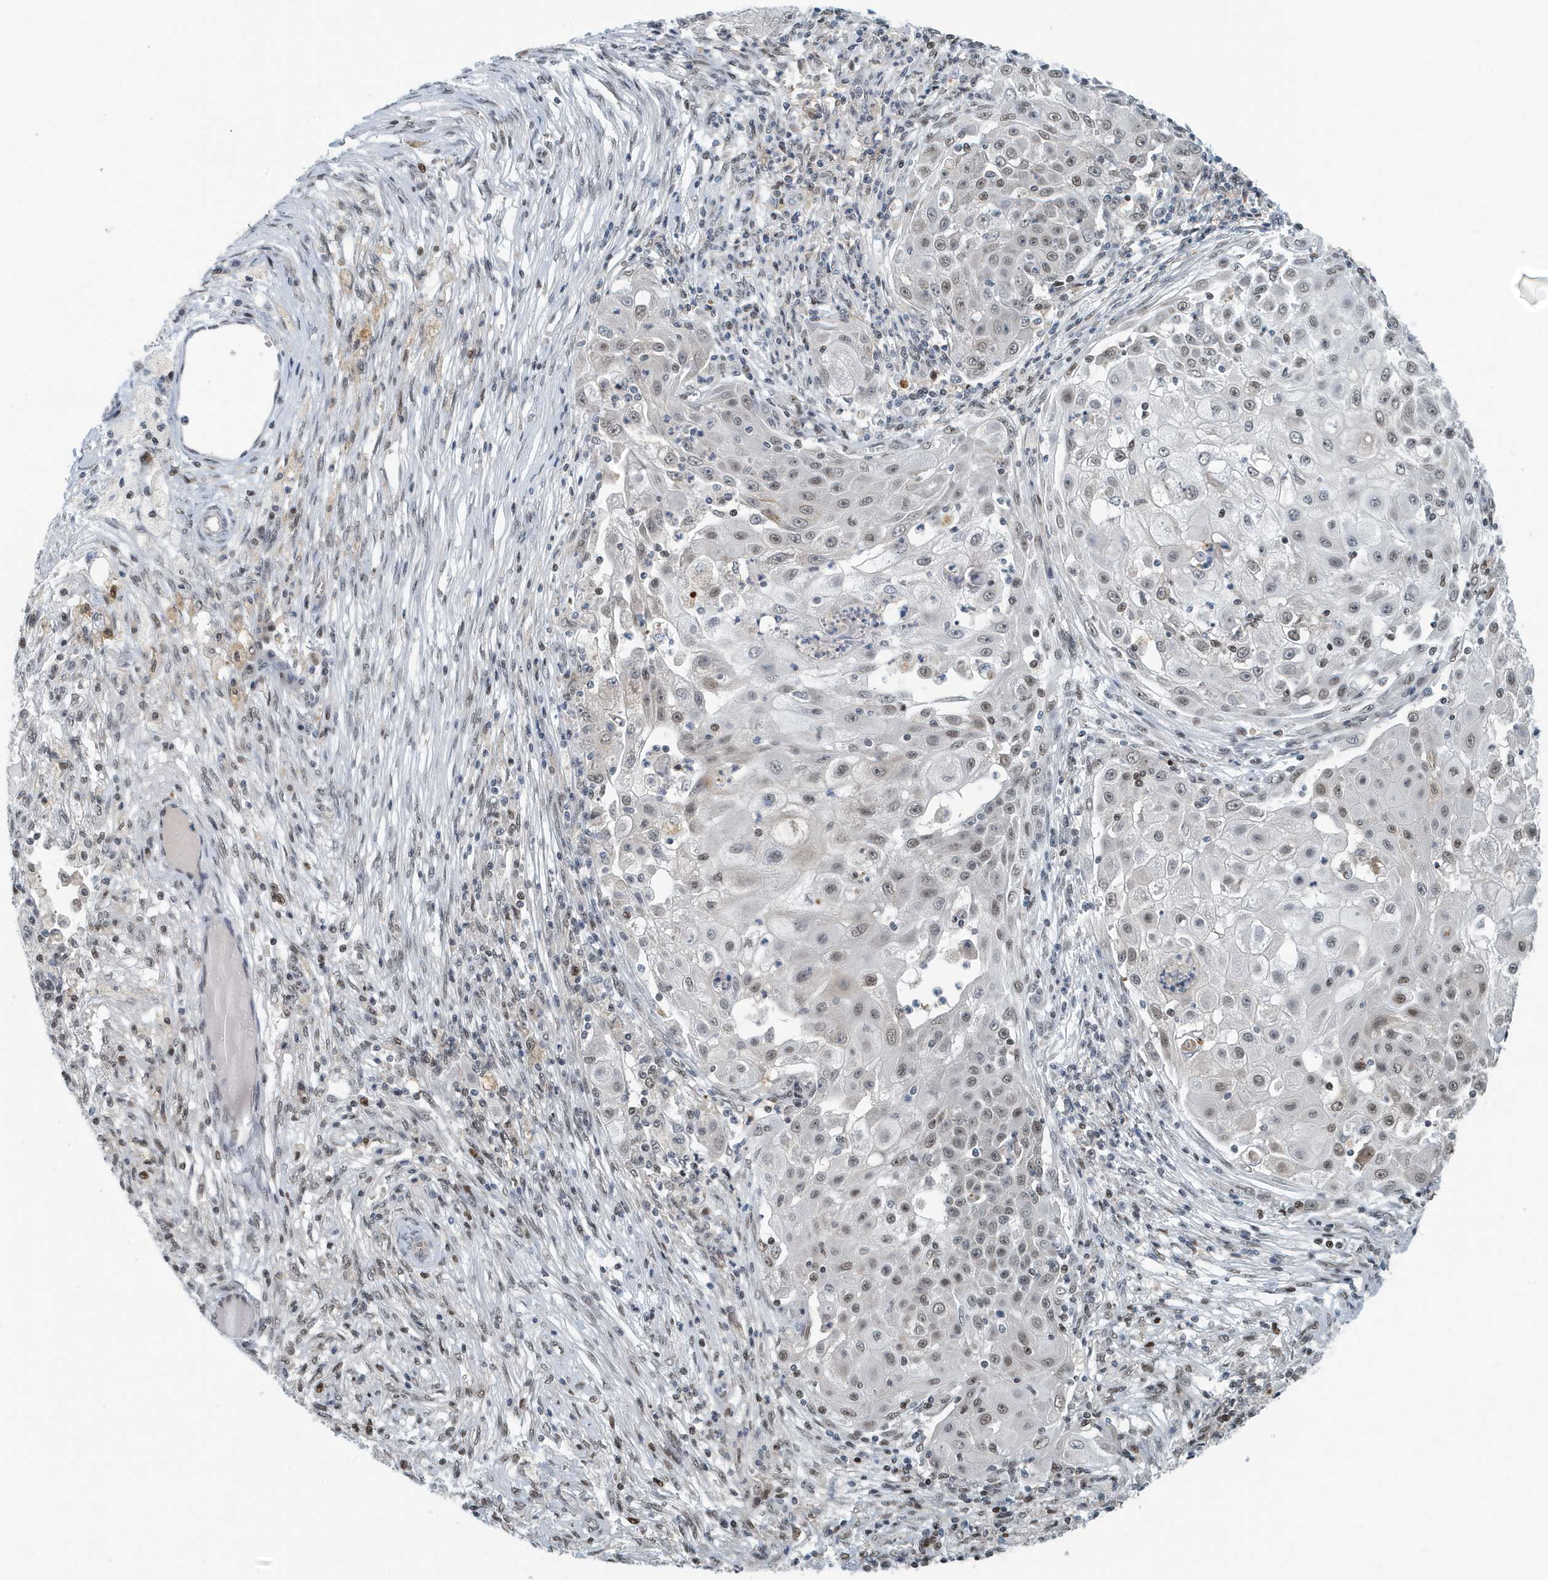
{"staining": {"intensity": "weak", "quantity": "25%-75%", "location": "nuclear"}, "tissue": "ovarian cancer", "cell_type": "Tumor cells", "image_type": "cancer", "snomed": [{"axis": "morphology", "description": "Carcinoma, endometroid"}, {"axis": "topography", "description": "Ovary"}], "caption": "A high-resolution image shows IHC staining of ovarian cancer, which demonstrates weak nuclear staining in about 25%-75% of tumor cells. Nuclei are stained in blue.", "gene": "KIF15", "patient": {"sex": "female", "age": 42}}